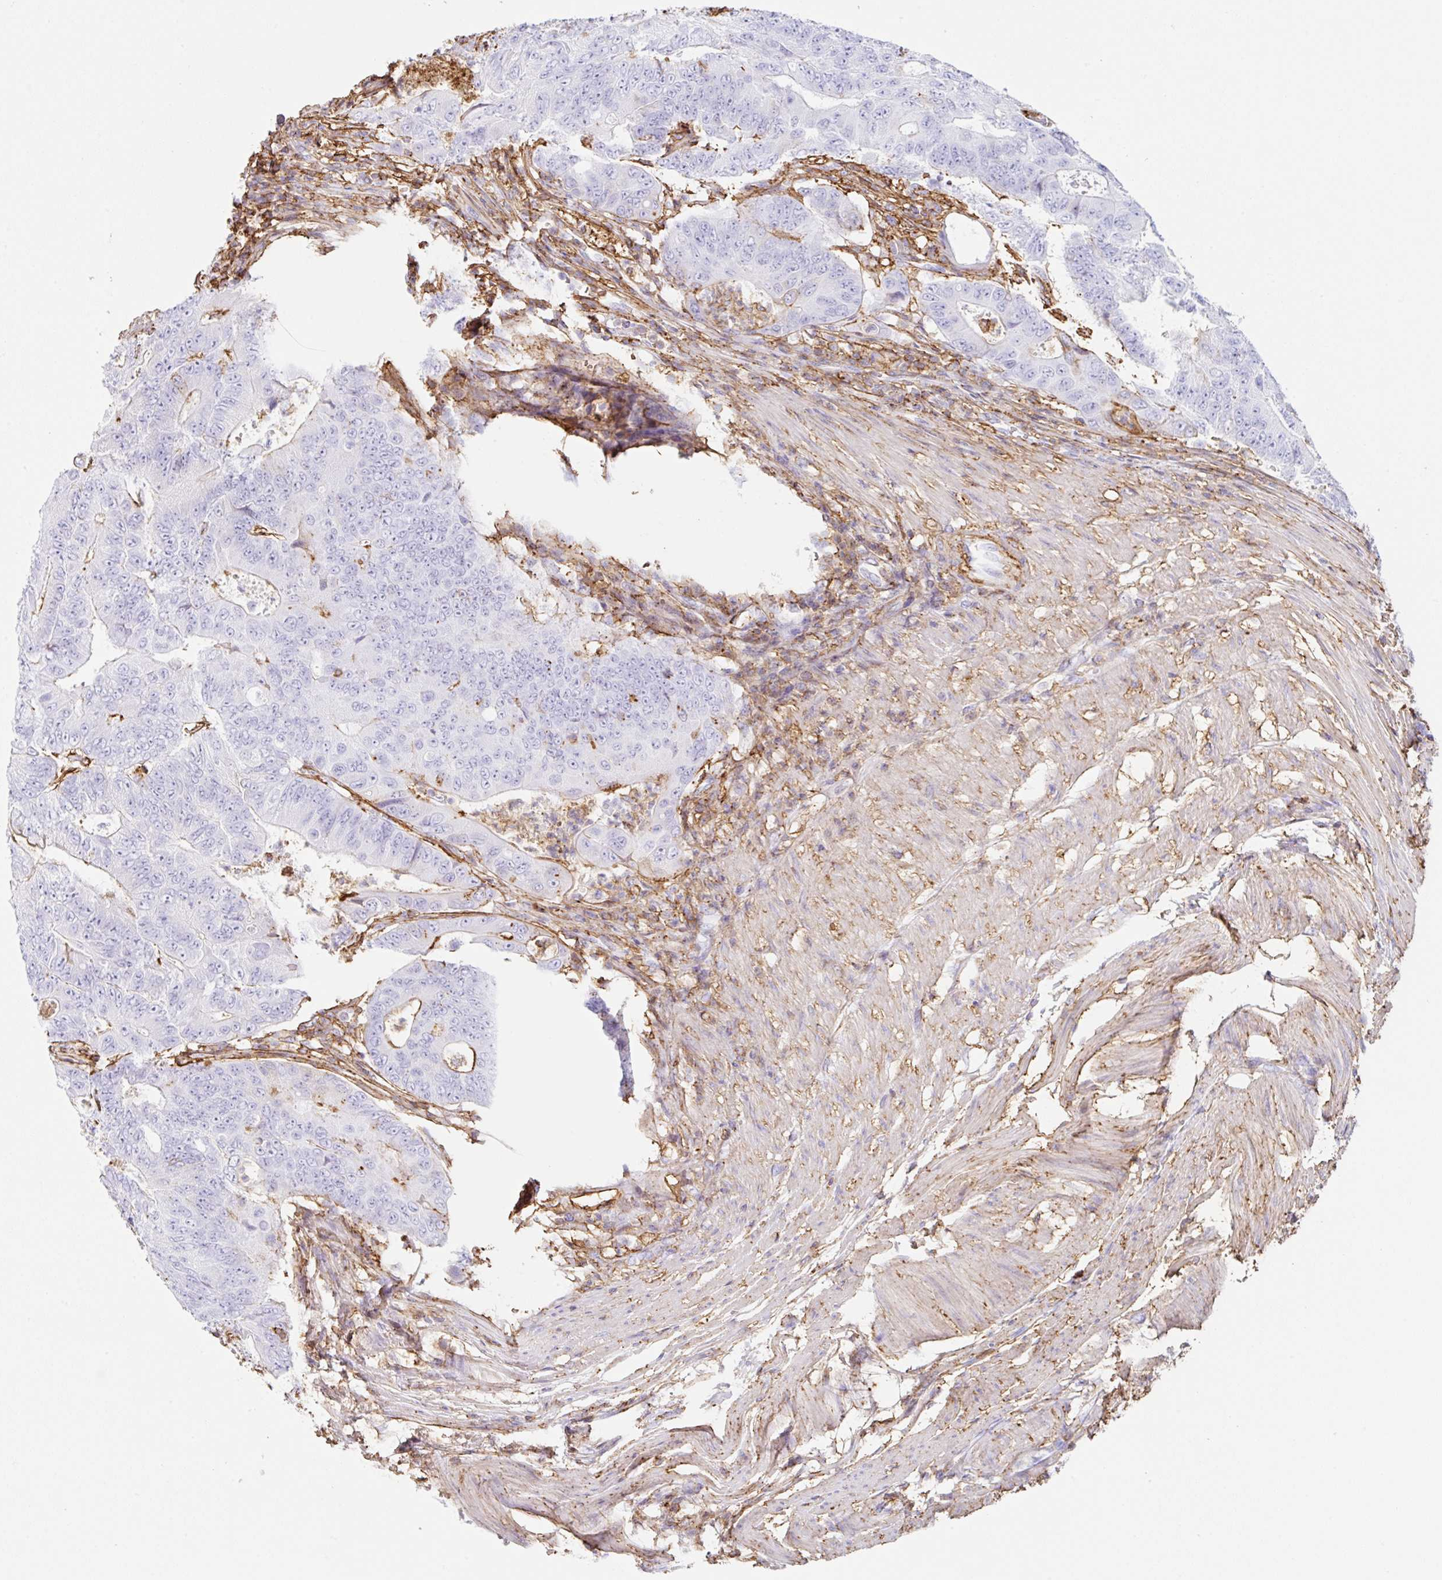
{"staining": {"intensity": "negative", "quantity": "none", "location": "none"}, "tissue": "colorectal cancer", "cell_type": "Tumor cells", "image_type": "cancer", "snomed": [{"axis": "morphology", "description": "Adenocarcinoma, NOS"}, {"axis": "topography", "description": "Colon"}], "caption": "Human colorectal cancer (adenocarcinoma) stained for a protein using immunohistochemistry shows no positivity in tumor cells.", "gene": "MTTP", "patient": {"sex": "female", "age": 48}}